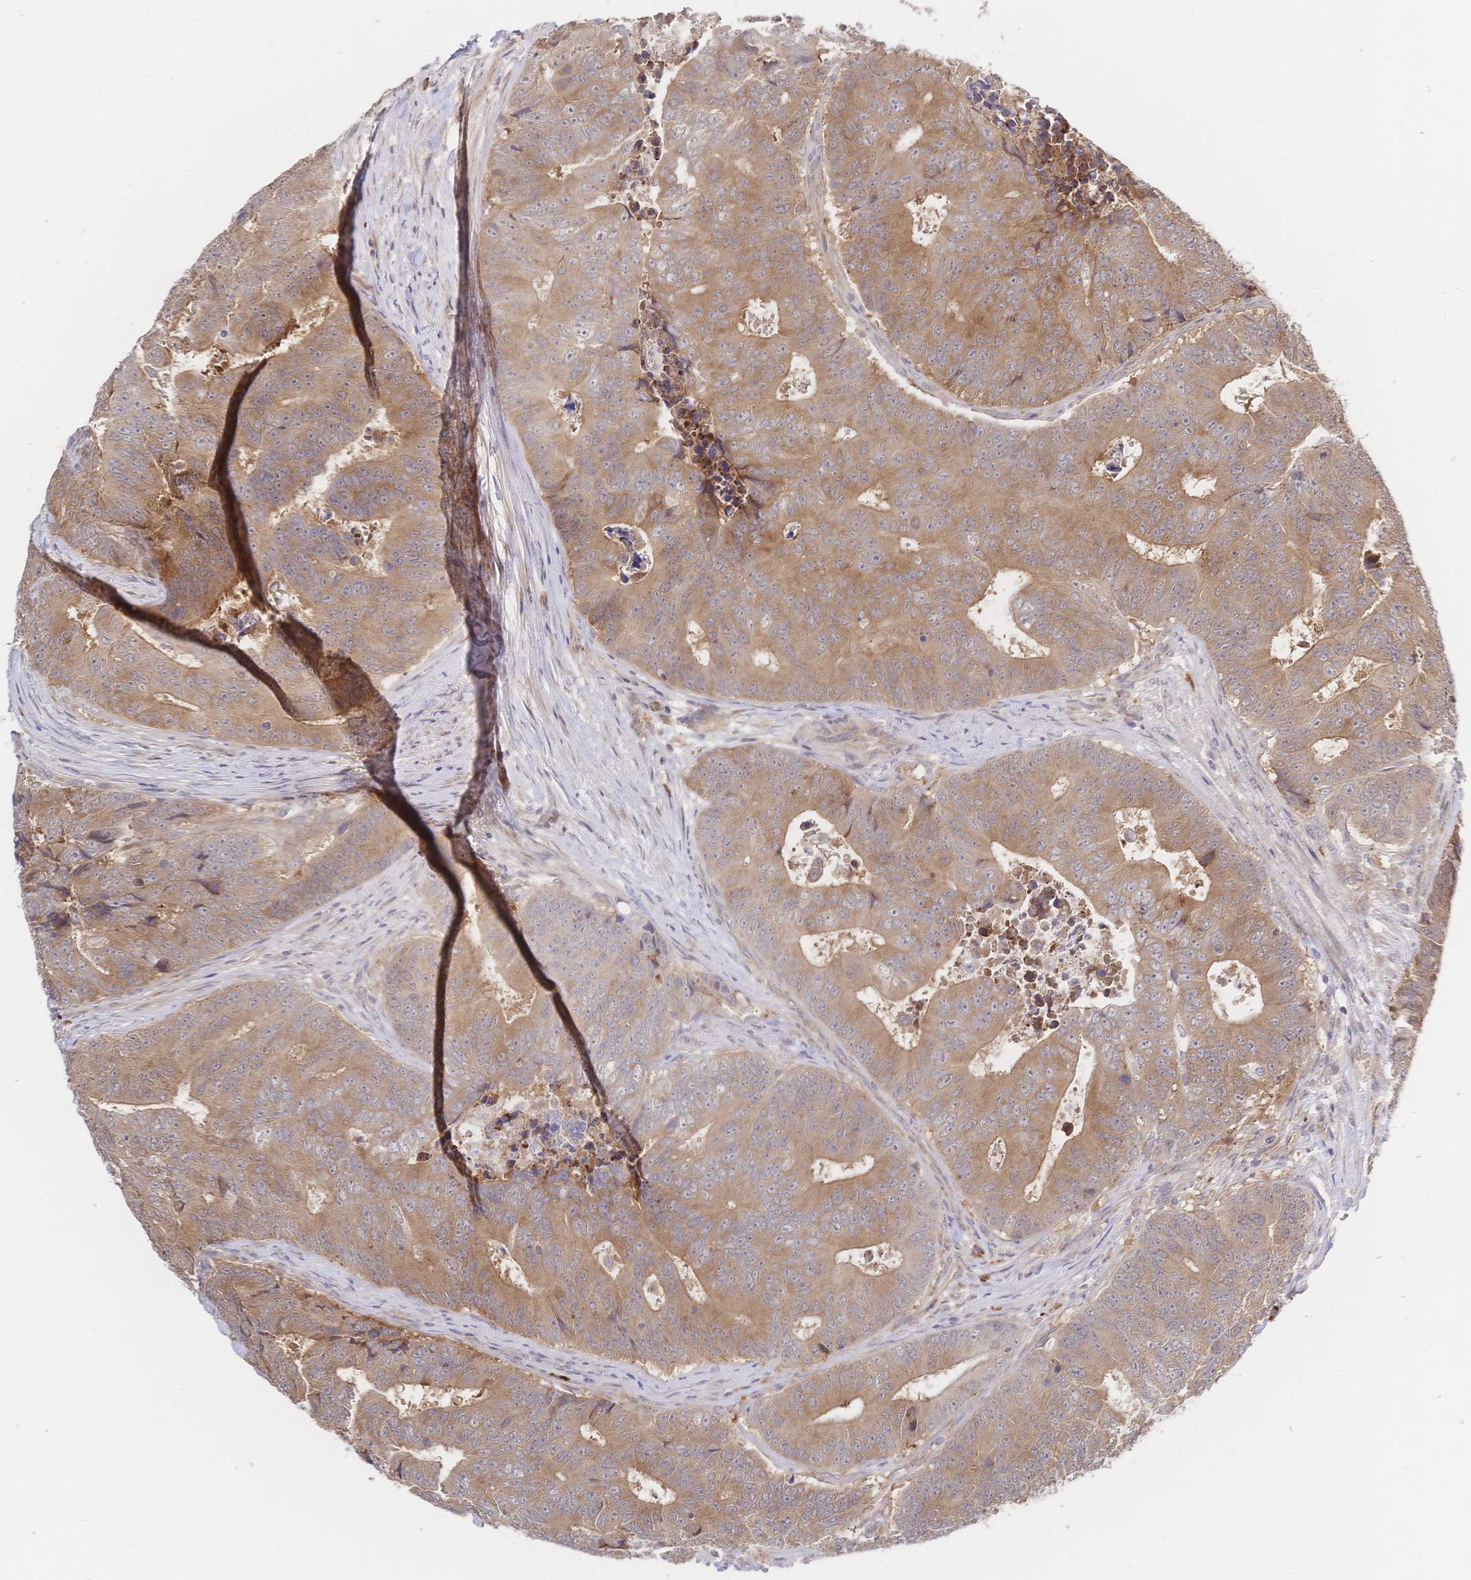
{"staining": {"intensity": "moderate", "quantity": ">75%", "location": "cytoplasmic/membranous"}, "tissue": "colorectal cancer", "cell_type": "Tumor cells", "image_type": "cancer", "snomed": [{"axis": "morphology", "description": "Adenocarcinoma, NOS"}, {"axis": "topography", "description": "Colon"}], "caption": "Tumor cells demonstrate medium levels of moderate cytoplasmic/membranous positivity in approximately >75% of cells in human colorectal adenocarcinoma.", "gene": "LMO4", "patient": {"sex": "female", "age": 48}}